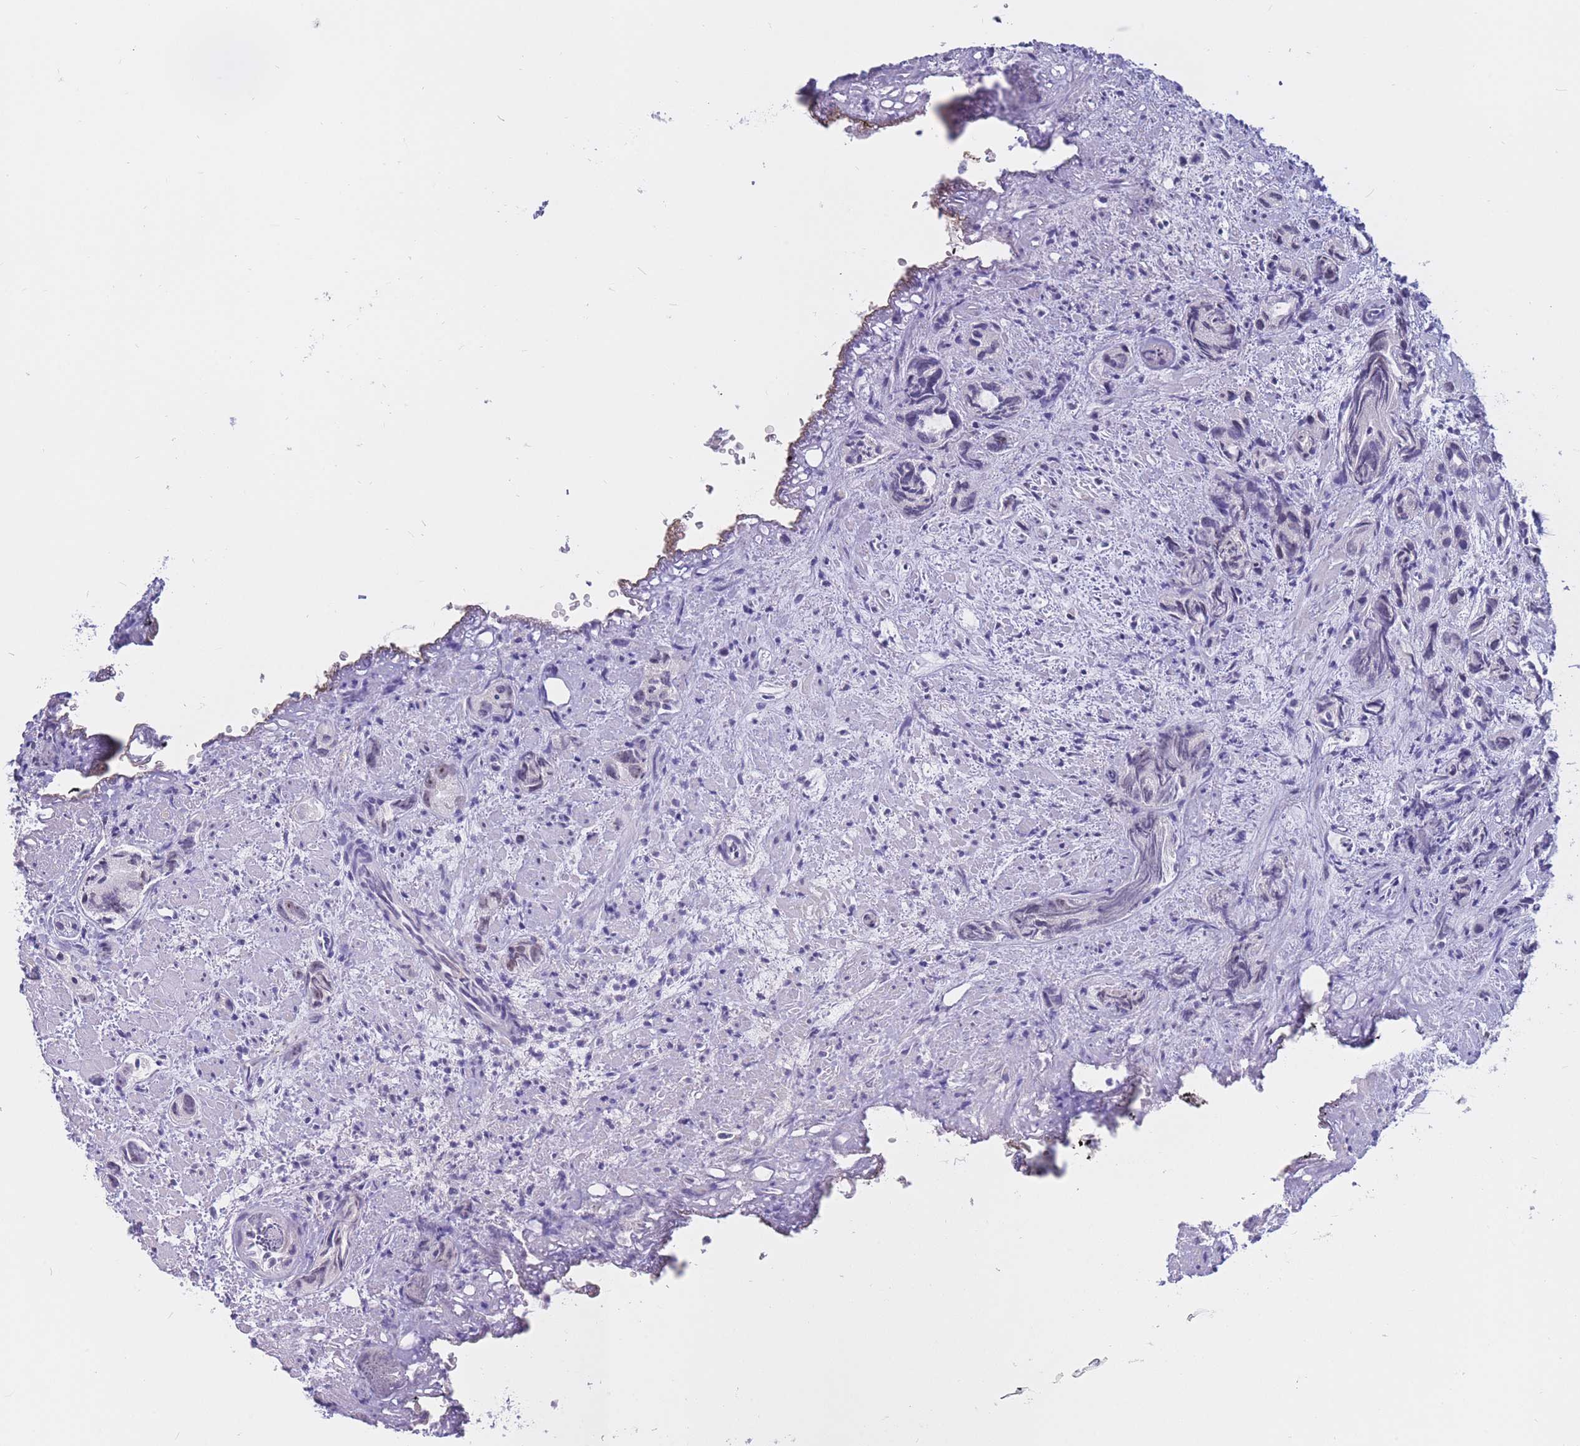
{"staining": {"intensity": "weak", "quantity": "<25%", "location": "nuclear"}, "tissue": "prostate cancer", "cell_type": "Tumor cells", "image_type": "cancer", "snomed": [{"axis": "morphology", "description": "Adenocarcinoma, High grade"}, {"axis": "topography", "description": "Prostate"}], "caption": "IHC micrograph of adenocarcinoma (high-grade) (prostate) stained for a protein (brown), which exhibits no positivity in tumor cells.", "gene": "BOP1", "patient": {"sex": "male", "age": 82}}